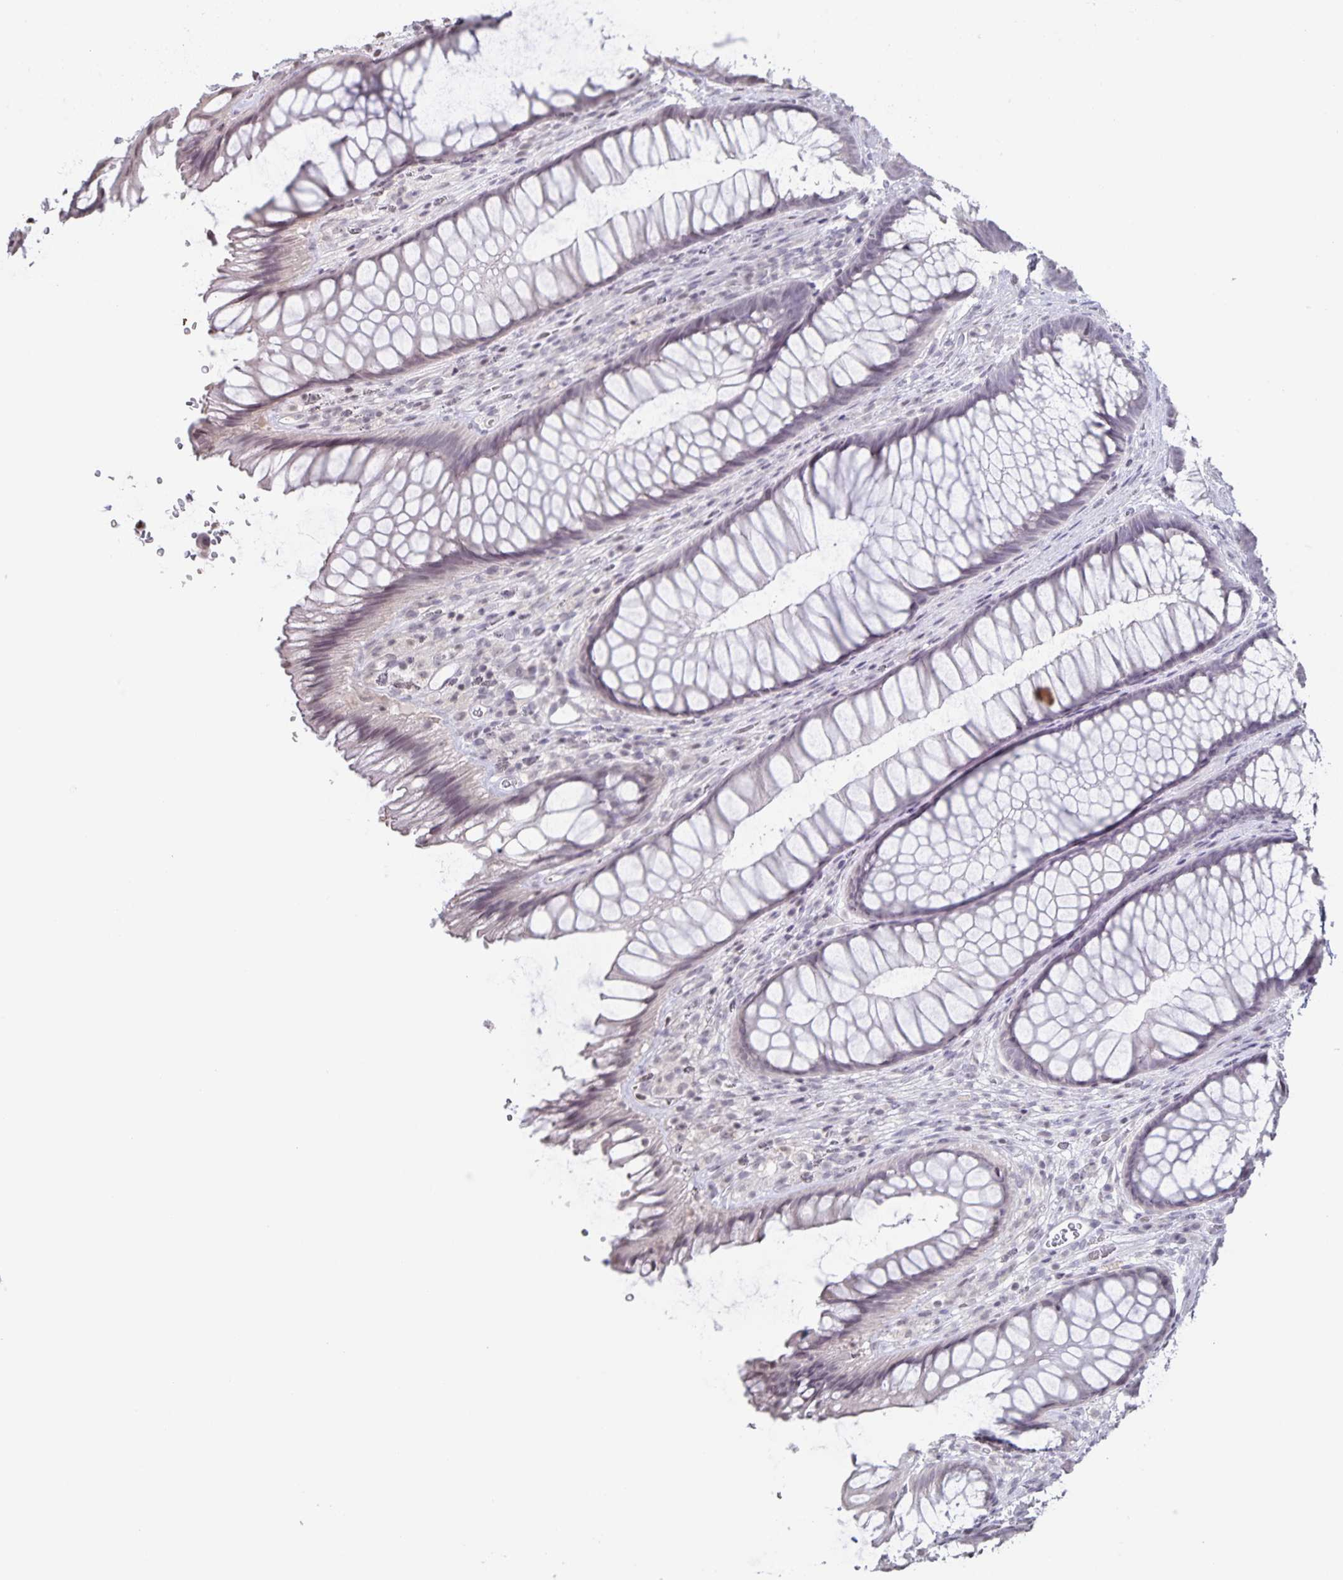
{"staining": {"intensity": "negative", "quantity": "none", "location": "none"}, "tissue": "rectum", "cell_type": "Glandular cells", "image_type": "normal", "snomed": [{"axis": "morphology", "description": "Normal tissue, NOS"}, {"axis": "topography", "description": "Rectum"}], "caption": "The histopathology image reveals no significant positivity in glandular cells of rectum.", "gene": "AQP4", "patient": {"sex": "male", "age": 53}}